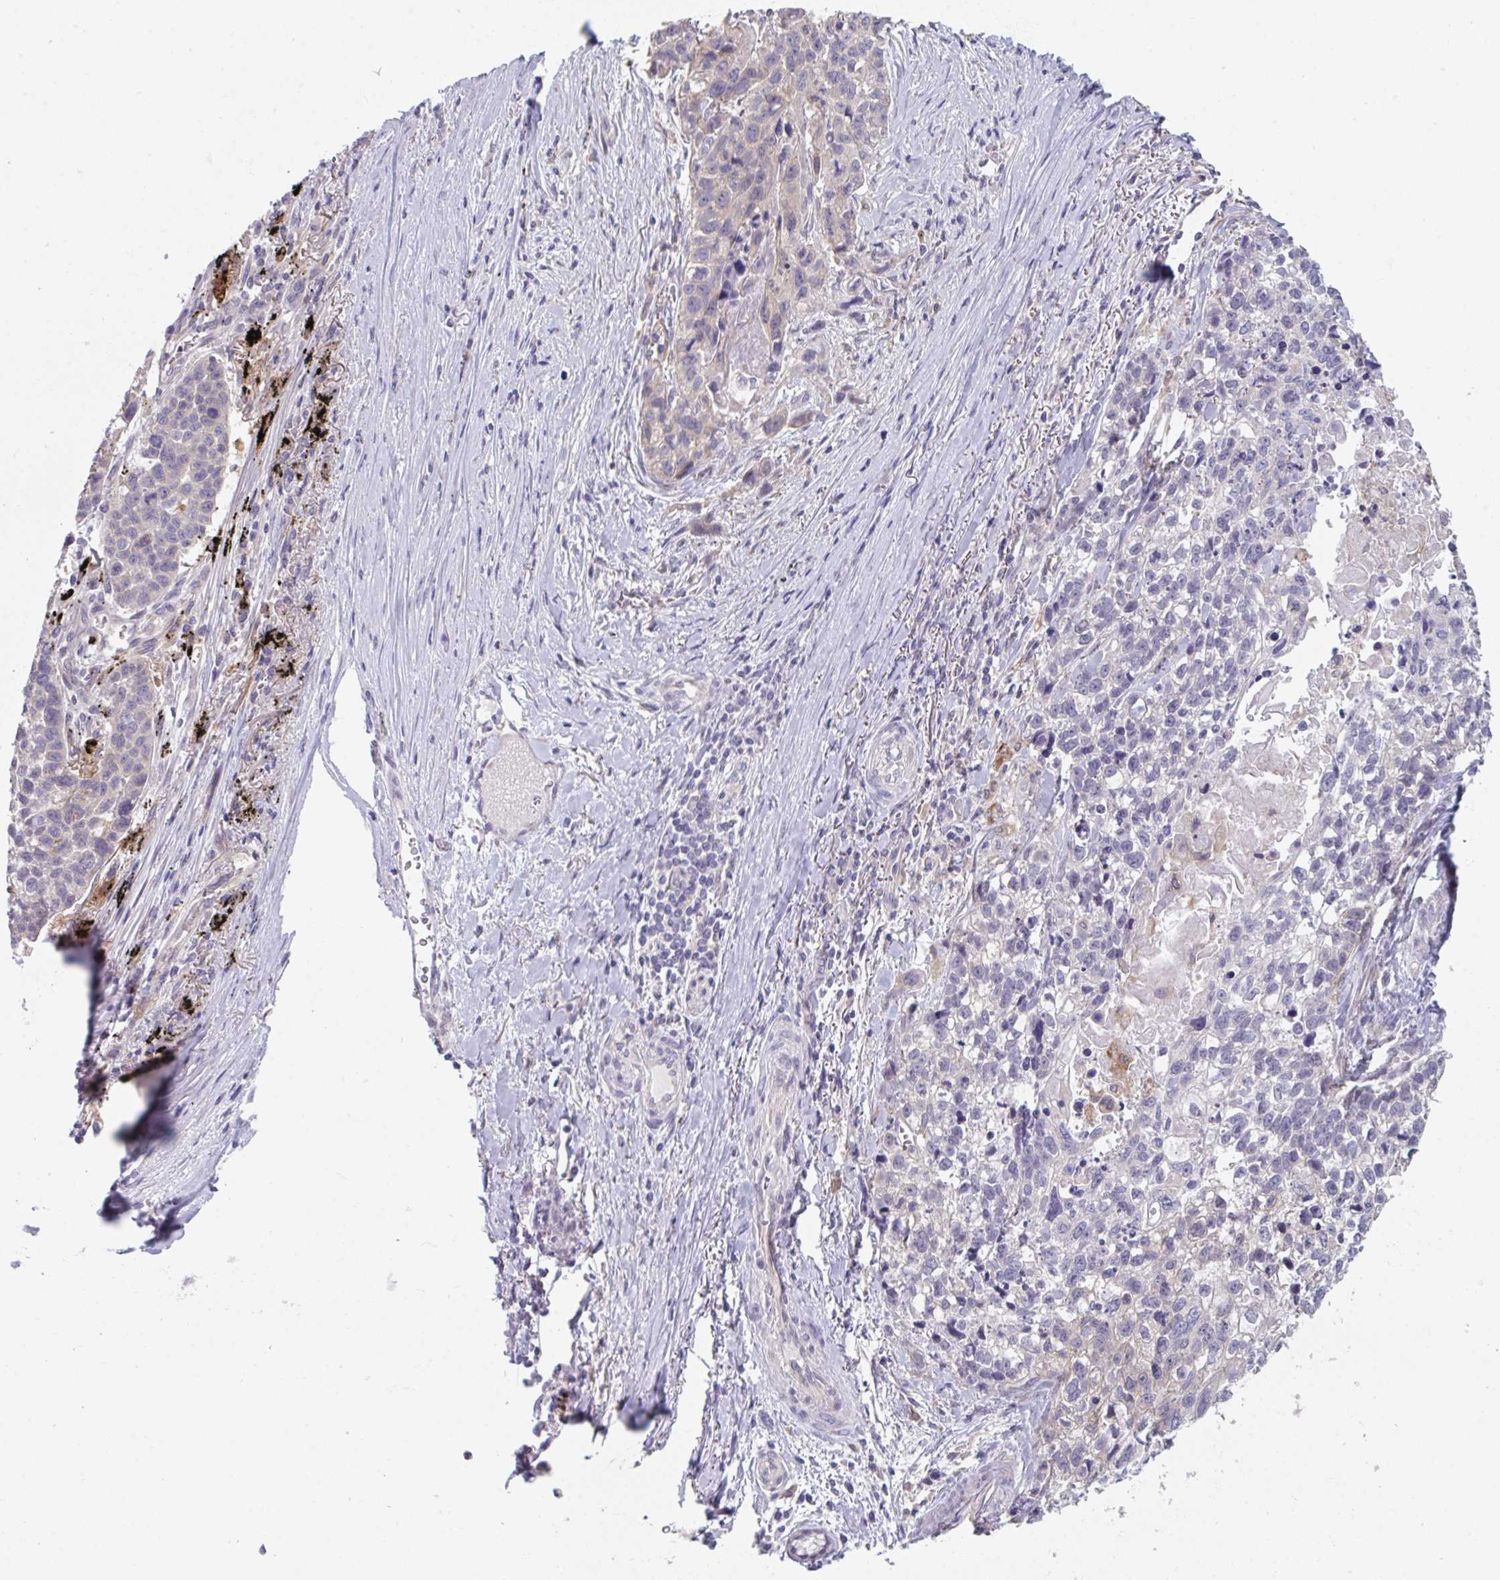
{"staining": {"intensity": "negative", "quantity": "none", "location": "none"}, "tissue": "lung cancer", "cell_type": "Tumor cells", "image_type": "cancer", "snomed": [{"axis": "morphology", "description": "Squamous cell carcinoma, NOS"}, {"axis": "topography", "description": "Lung"}], "caption": "High power microscopy photomicrograph of an immunohistochemistry photomicrograph of lung cancer, revealing no significant staining in tumor cells. The staining was performed using DAB to visualize the protein expression in brown, while the nuclei were stained in blue with hematoxylin (Magnification: 20x).", "gene": "PTPRD", "patient": {"sex": "male", "age": 74}}